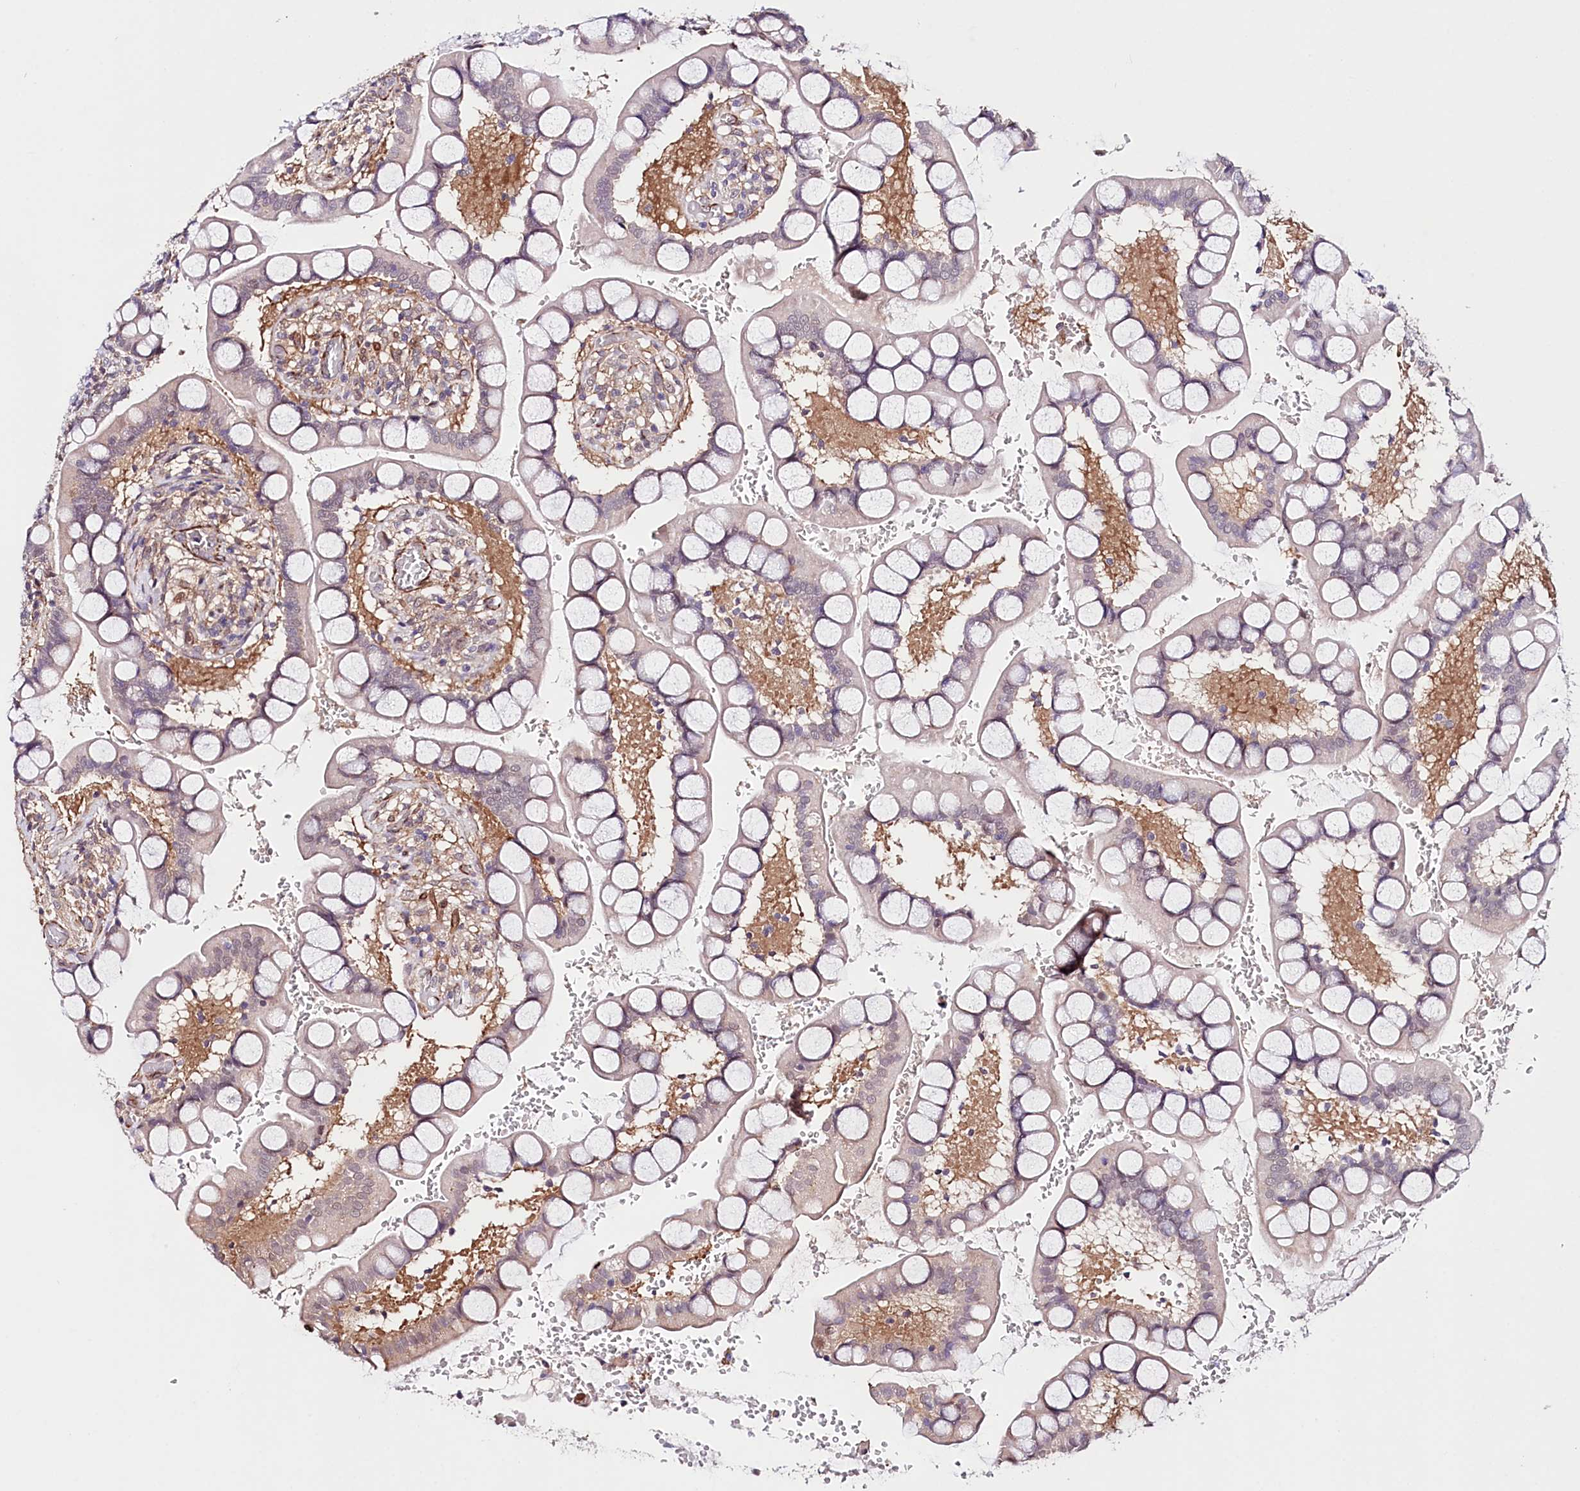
{"staining": {"intensity": "weak", "quantity": "25%-75%", "location": "cytoplasmic/membranous"}, "tissue": "small intestine", "cell_type": "Glandular cells", "image_type": "normal", "snomed": [{"axis": "morphology", "description": "Normal tissue, NOS"}, {"axis": "topography", "description": "Small intestine"}], "caption": "Protein staining displays weak cytoplasmic/membranous staining in about 25%-75% of glandular cells in normal small intestine.", "gene": "PPP2R5B", "patient": {"sex": "male", "age": 52}}